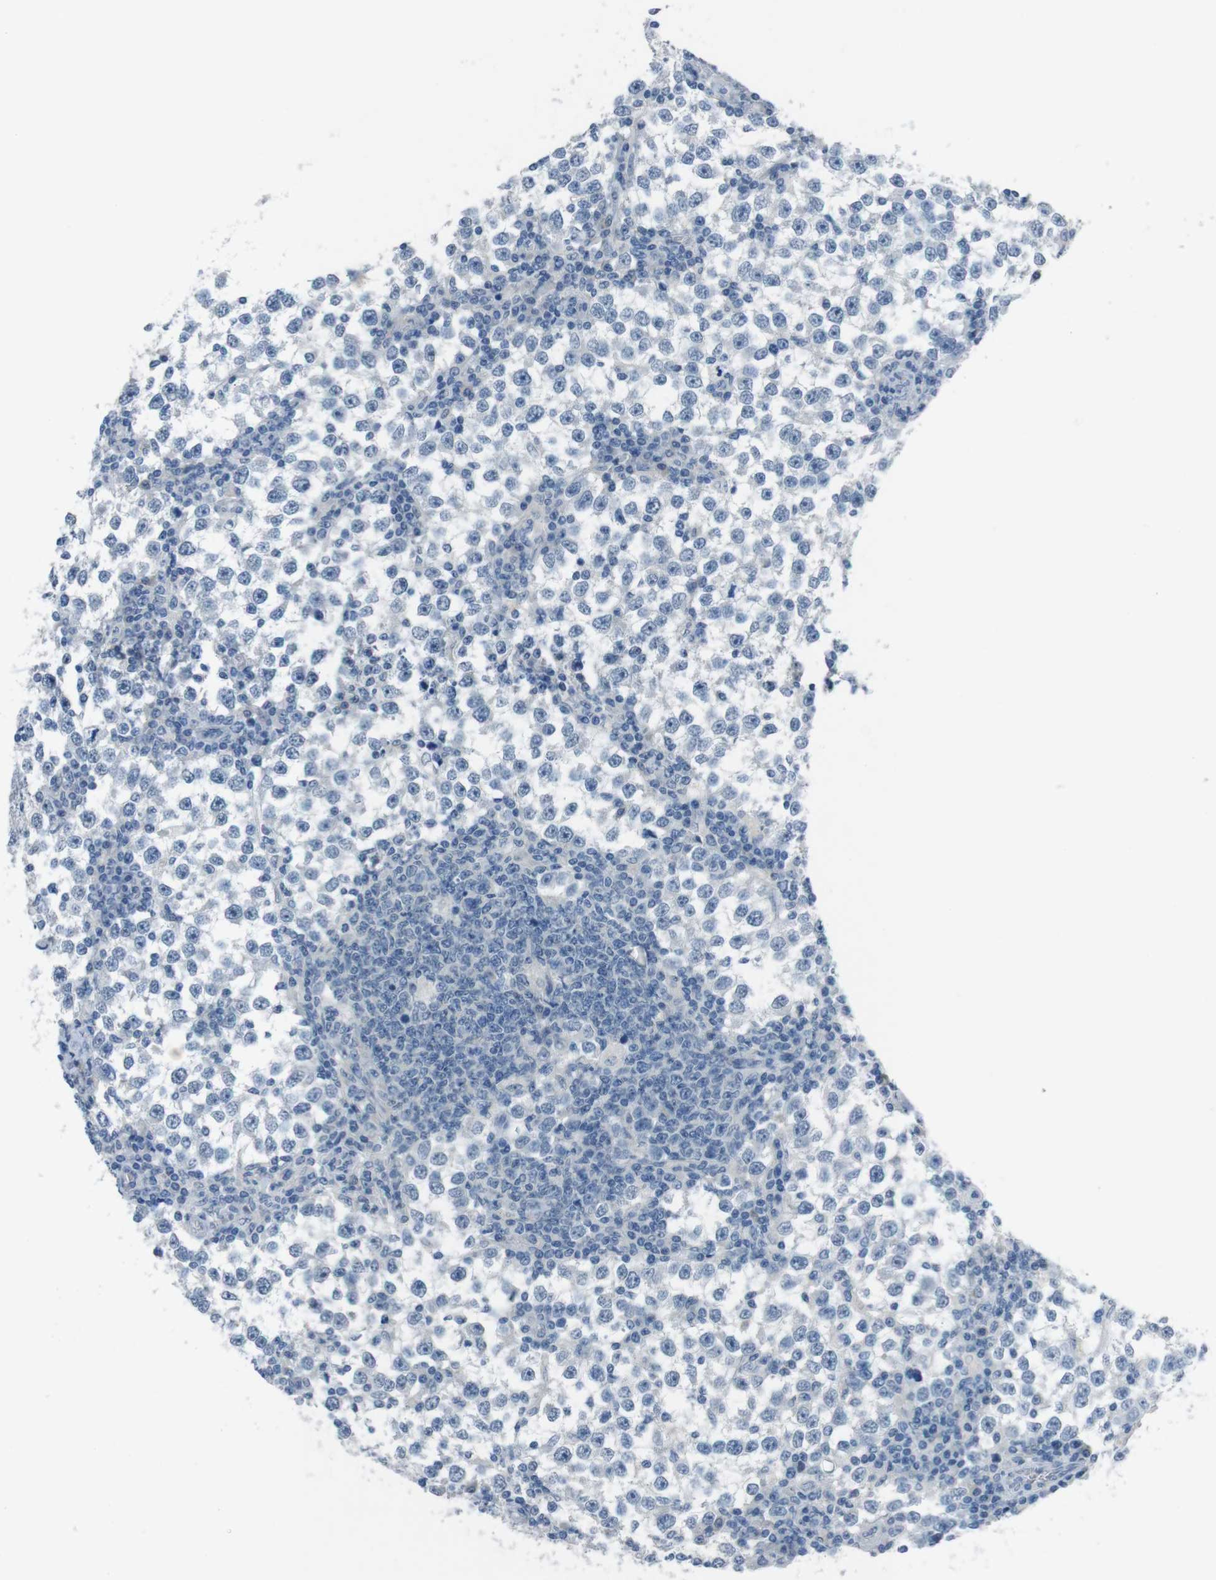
{"staining": {"intensity": "negative", "quantity": "none", "location": "none"}, "tissue": "testis cancer", "cell_type": "Tumor cells", "image_type": "cancer", "snomed": [{"axis": "morphology", "description": "Seminoma, NOS"}, {"axis": "topography", "description": "Testis"}], "caption": "Seminoma (testis) was stained to show a protein in brown. There is no significant staining in tumor cells.", "gene": "HRH2", "patient": {"sex": "male", "age": 65}}